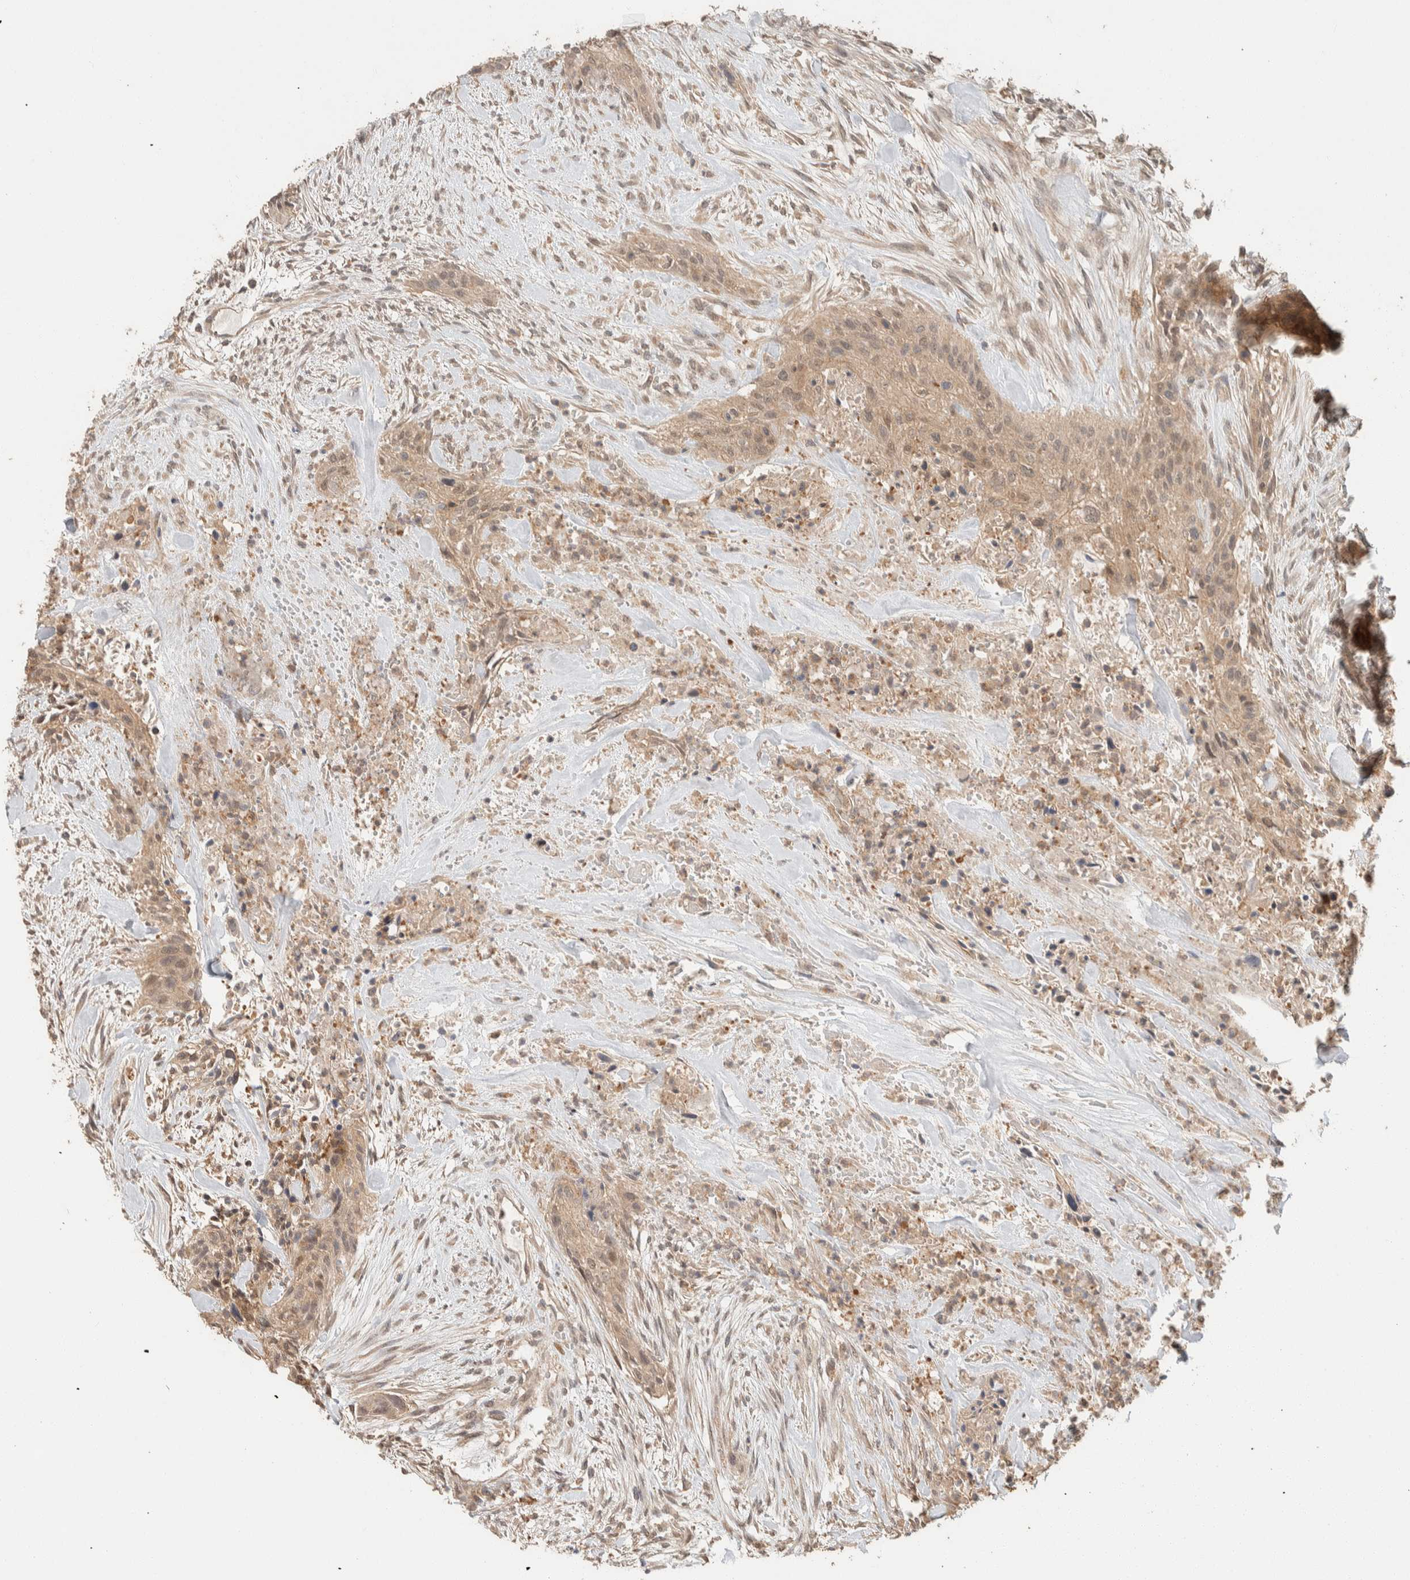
{"staining": {"intensity": "weak", "quantity": ">75%", "location": "cytoplasmic/membranous,nuclear"}, "tissue": "urothelial cancer", "cell_type": "Tumor cells", "image_type": "cancer", "snomed": [{"axis": "morphology", "description": "Urothelial carcinoma, High grade"}, {"axis": "topography", "description": "Urinary bladder"}], "caption": "A histopathology image of urothelial cancer stained for a protein shows weak cytoplasmic/membranous and nuclear brown staining in tumor cells.", "gene": "ZNF567", "patient": {"sex": "male", "age": 35}}